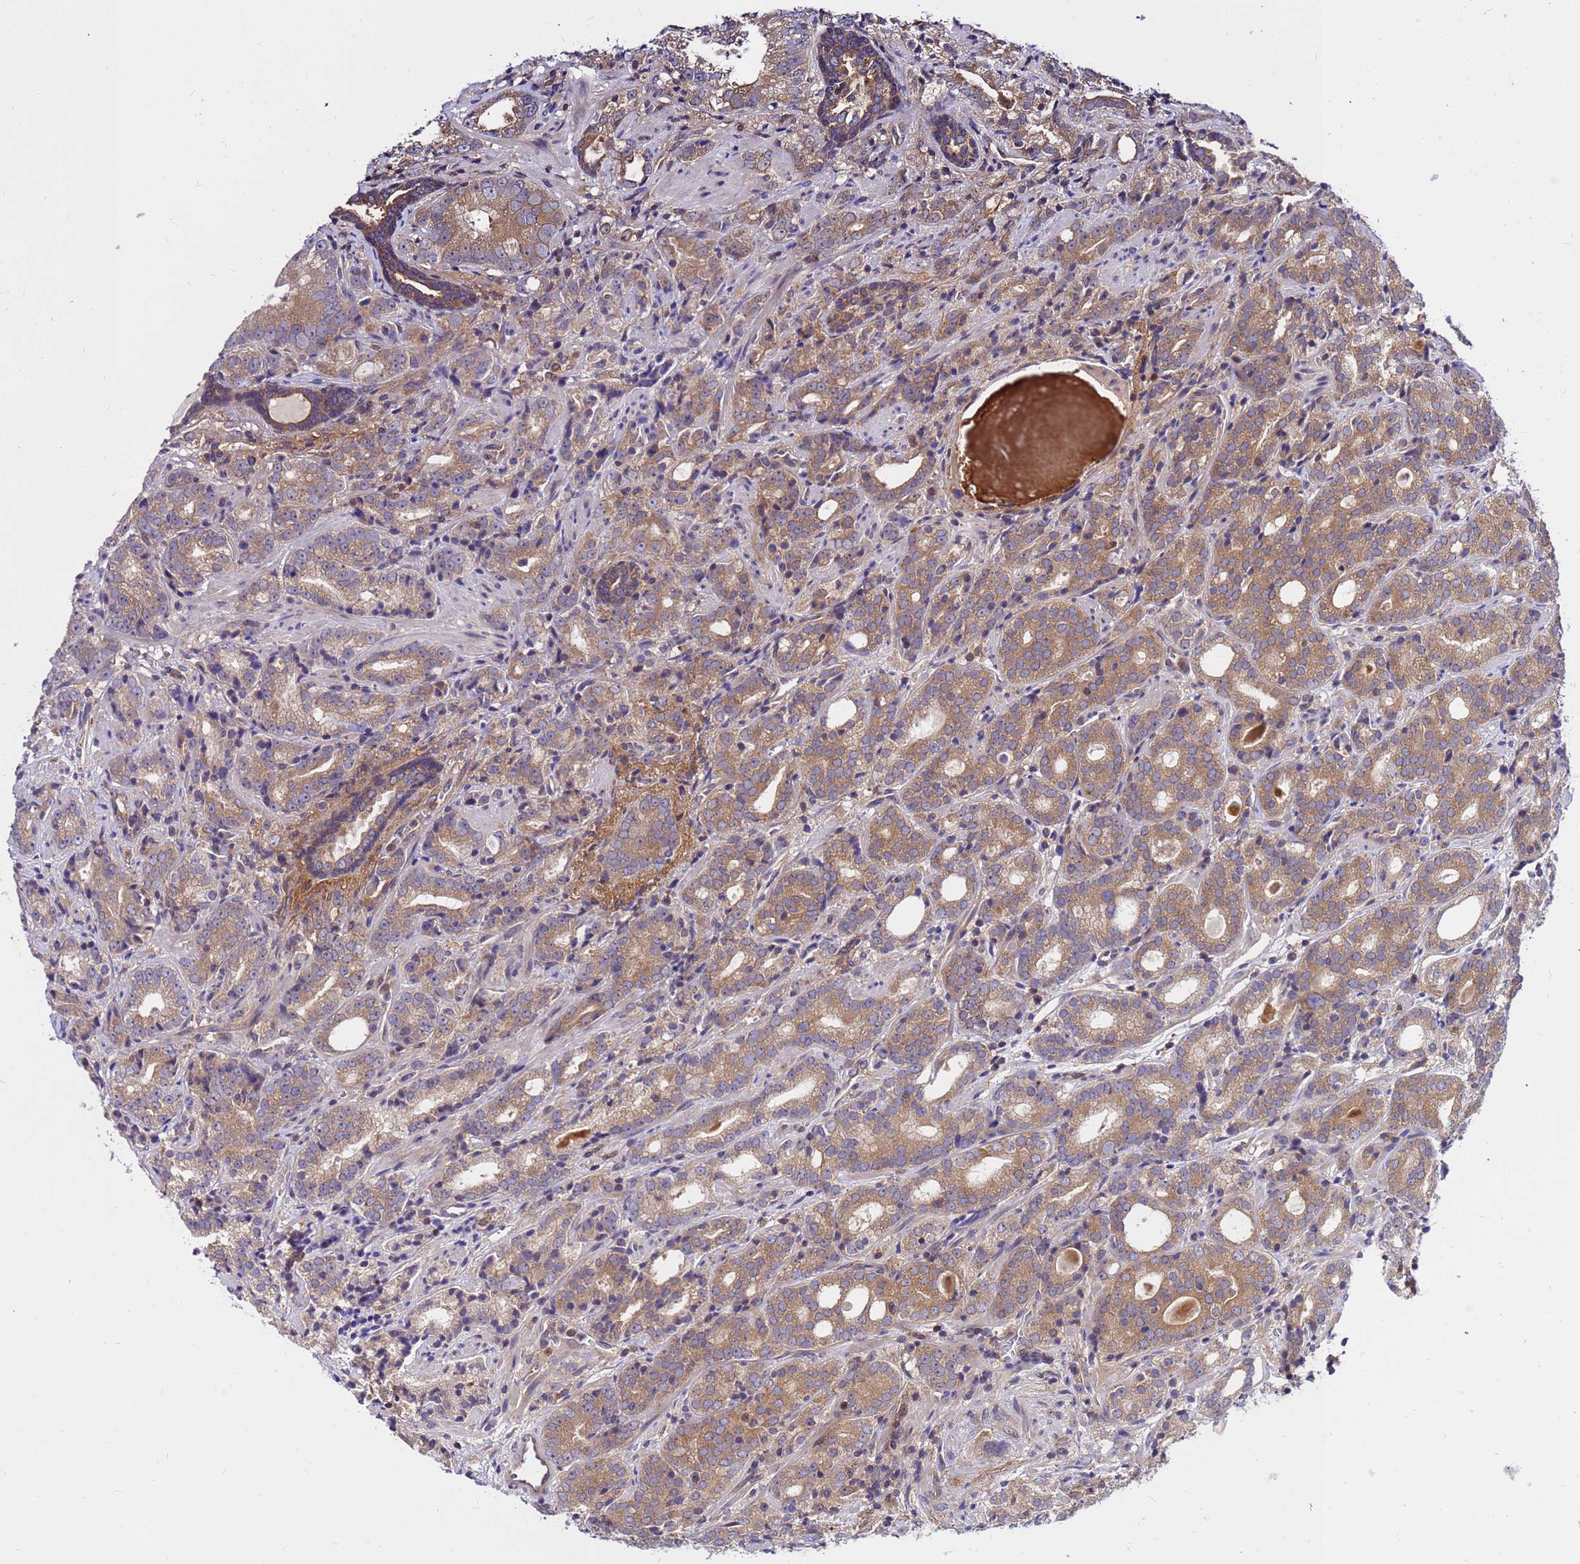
{"staining": {"intensity": "moderate", "quantity": ">75%", "location": "cytoplasmic/membranous"}, "tissue": "prostate cancer", "cell_type": "Tumor cells", "image_type": "cancer", "snomed": [{"axis": "morphology", "description": "Adenocarcinoma, High grade"}, {"axis": "topography", "description": "Prostate"}], "caption": "This image displays IHC staining of prostate high-grade adenocarcinoma, with medium moderate cytoplasmic/membranous expression in about >75% of tumor cells.", "gene": "GET3", "patient": {"sex": "male", "age": 64}}